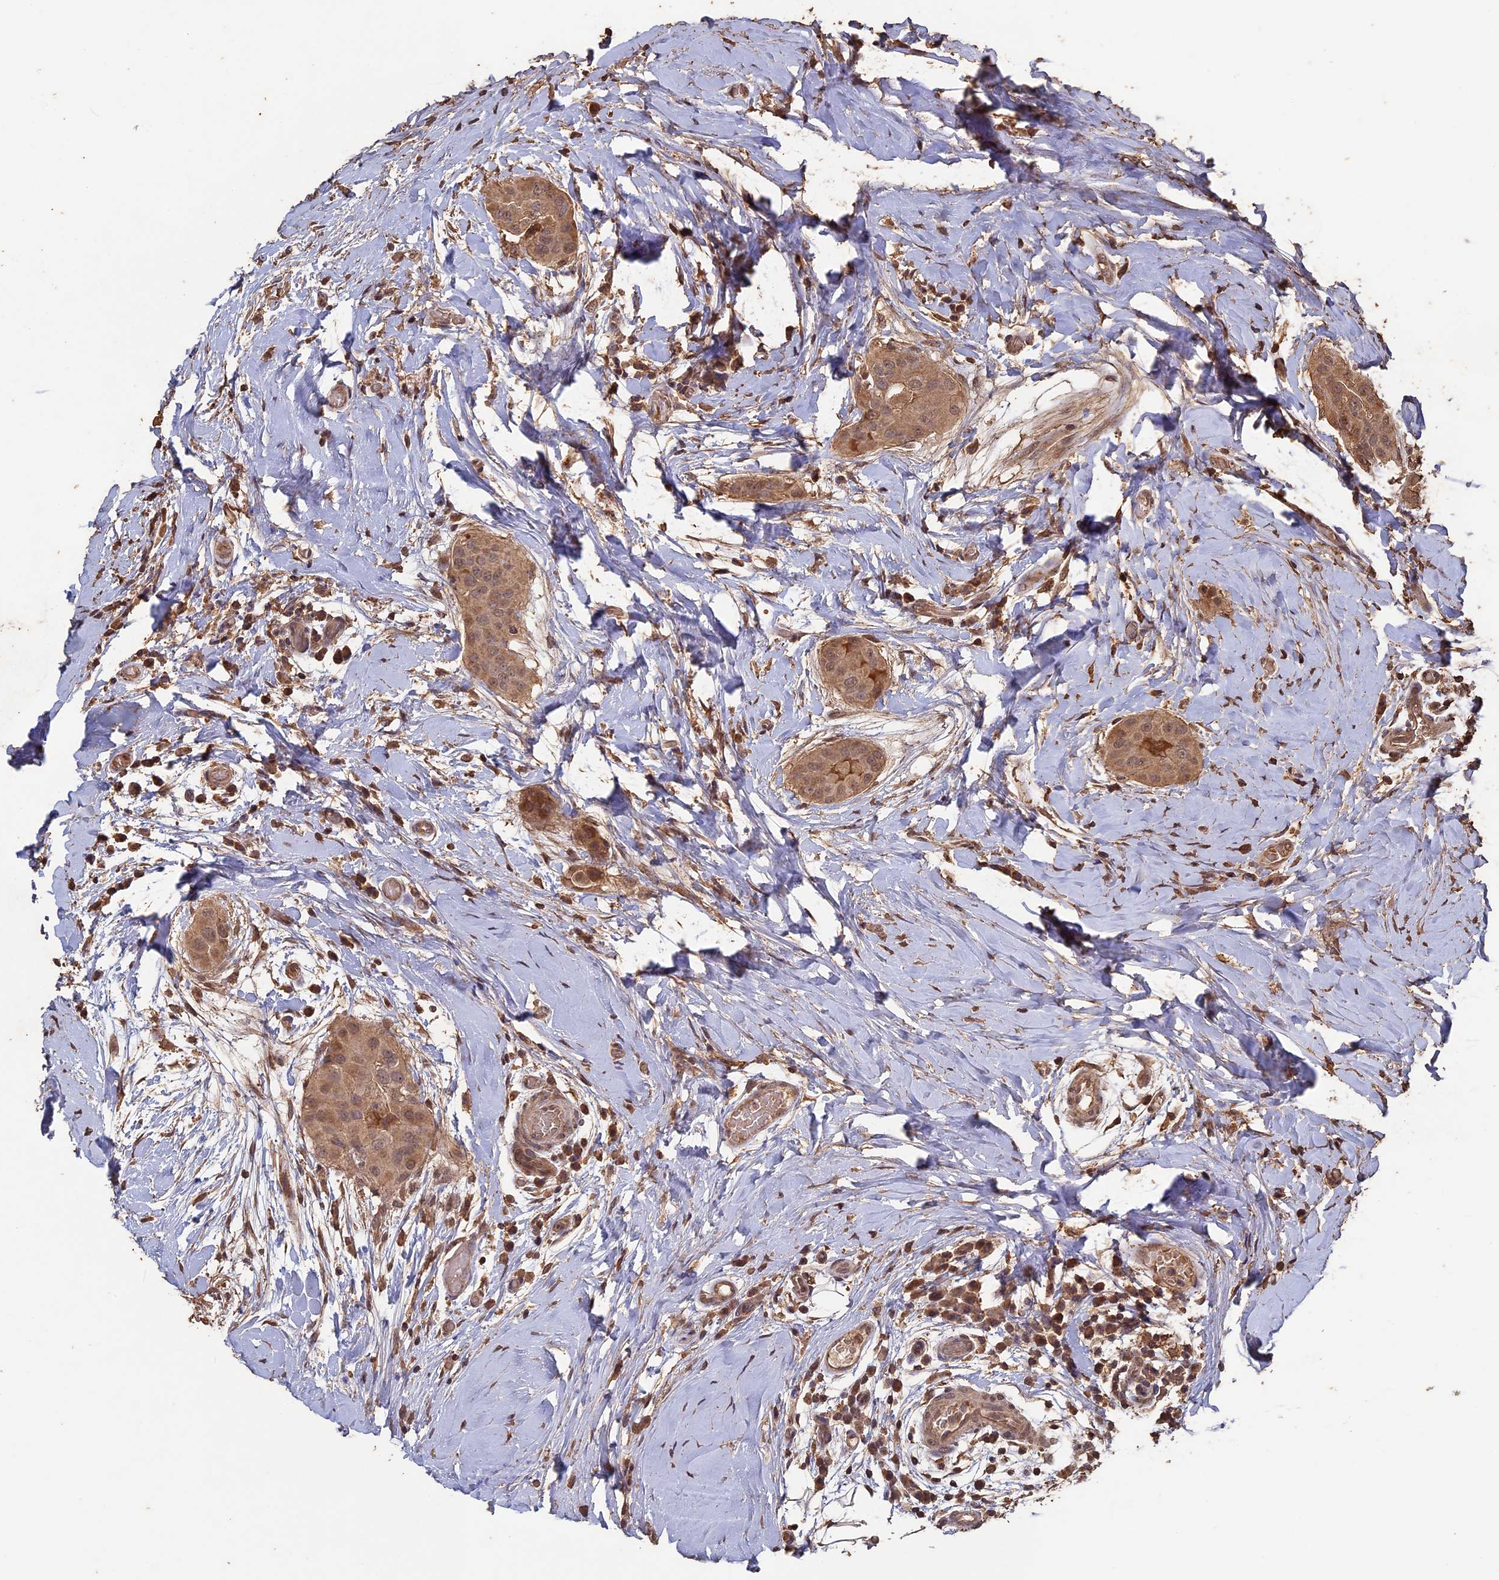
{"staining": {"intensity": "moderate", "quantity": ">75%", "location": "cytoplasmic/membranous"}, "tissue": "thyroid cancer", "cell_type": "Tumor cells", "image_type": "cancer", "snomed": [{"axis": "morphology", "description": "Papillary adenocarcinoma, NOS"}, {"axis": "topography", "description": "Thyroid gland"}], "caption": "Immunohistochemical staining of papillary adenocarcinoma (thyroid) shows moderate cytoplasmic/membranous protein expression in approximately >75% of tumor cells.", "gene": "HUNK", "patient": {"sex": "male", "age": 33}}